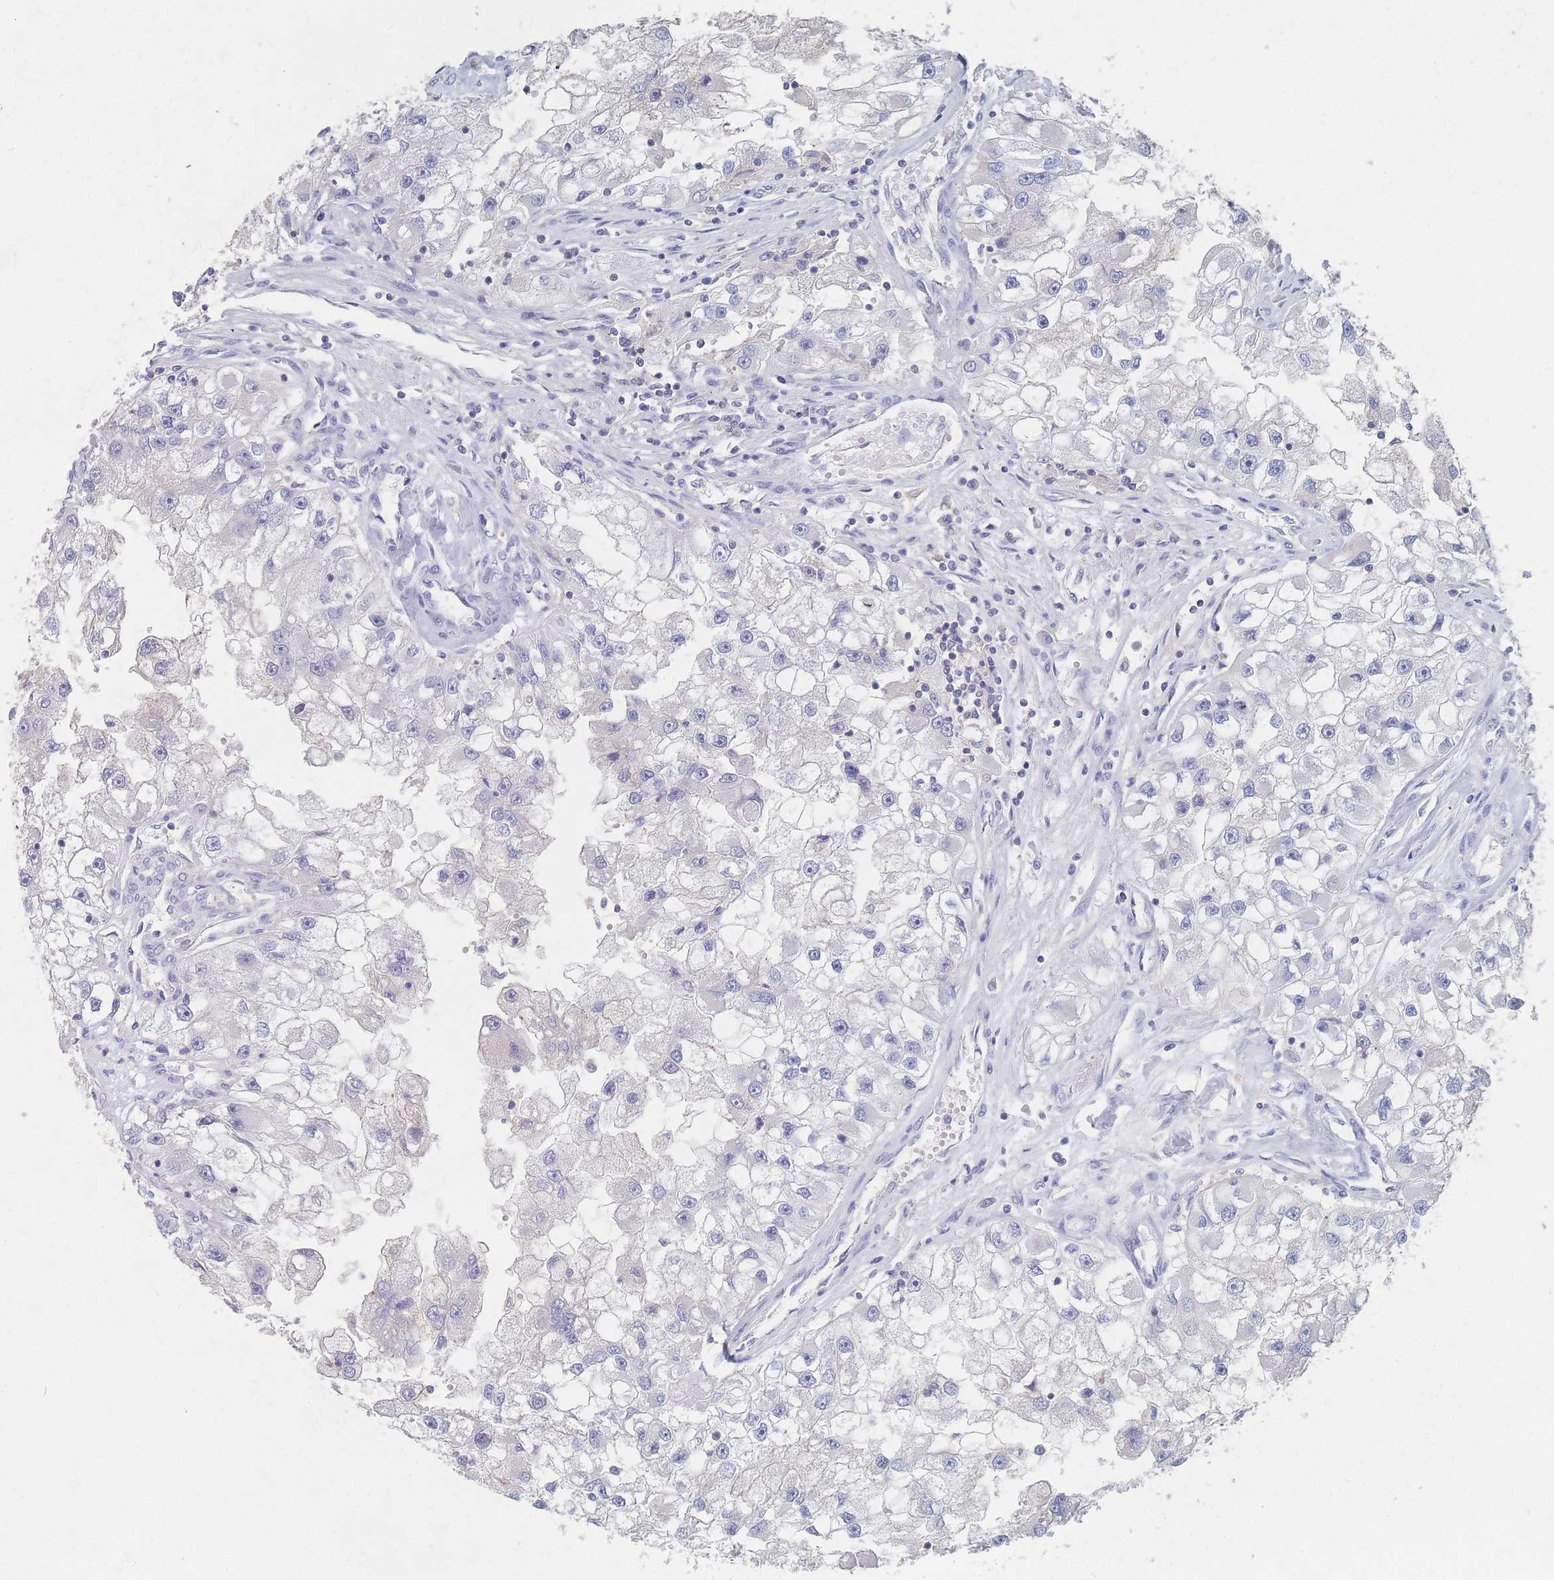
{"staining": {"intensity": "negative", "quantity": "none", "location": "none"}, "tissue": "renal cancer", "cell_type": "Tumor cells", "image_type": "cancer", "snomed": [{"axis": "morphology", "description": "Adenocarcinoma, NOS"}, {"axis": "topography", "description": "Kidney"}], "caption": "Micrograph shows no protein staining in tumor cells of renal cancer tissue.", "gene": "PPP6C", "patient": {"sex": "male", "age": 63}}